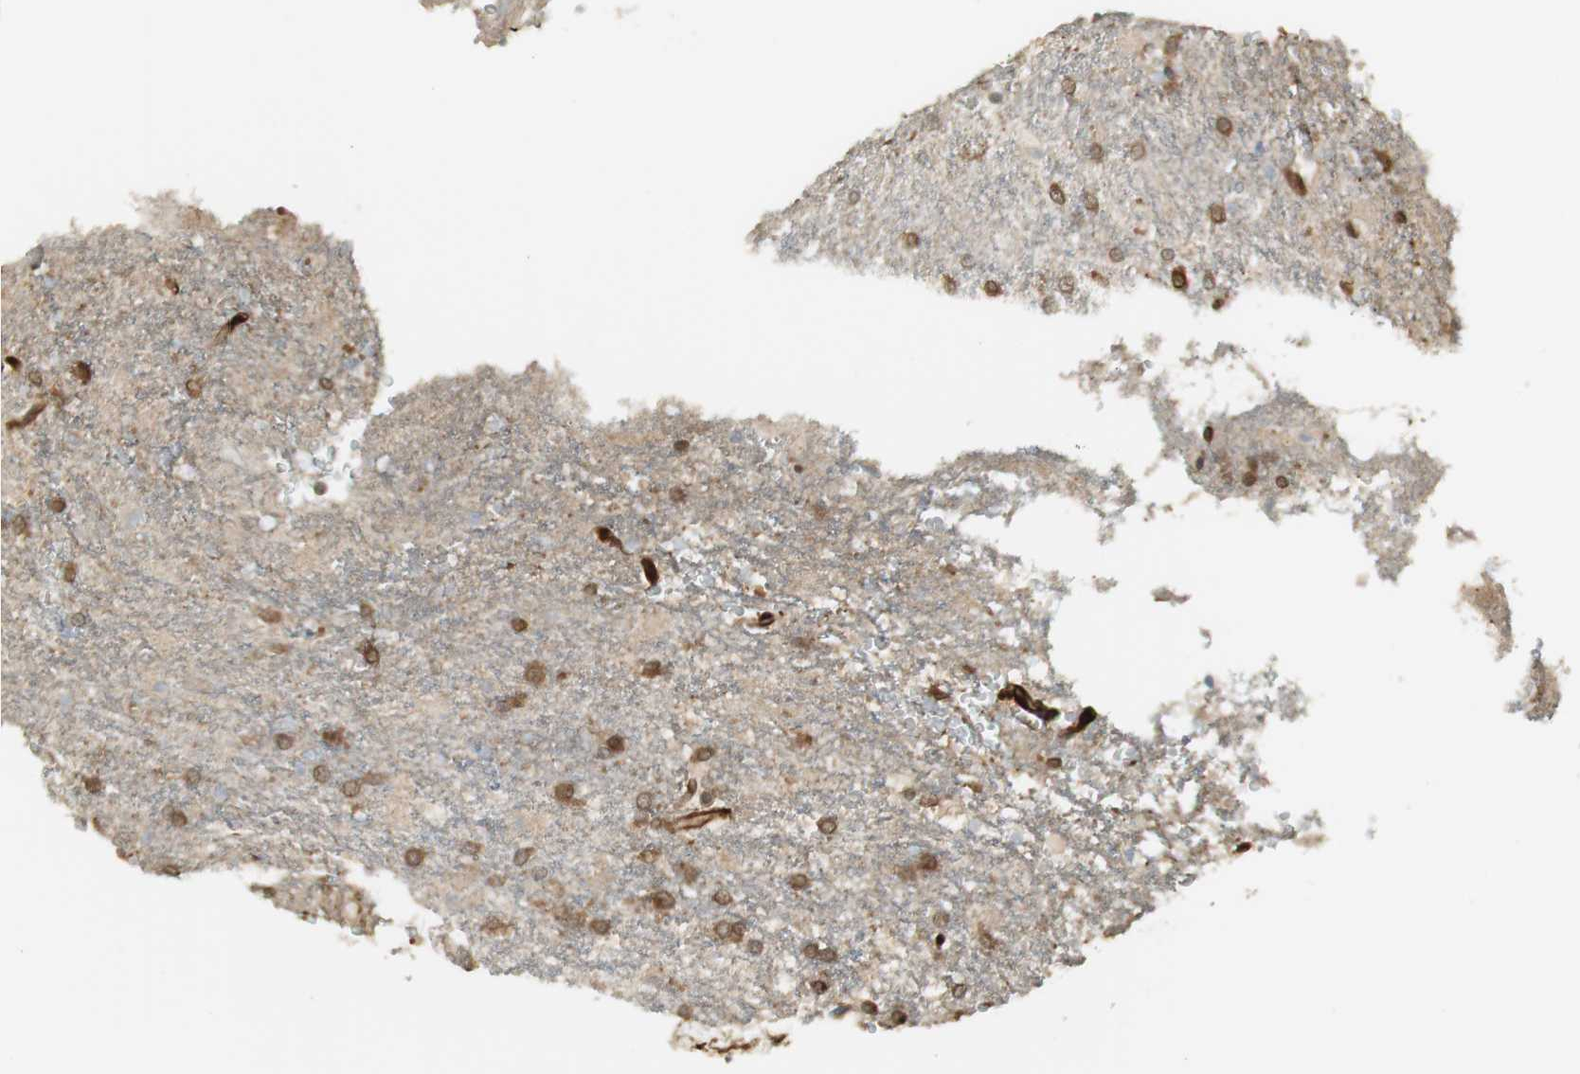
{"staining": {"intensity": "moderate", "quantity": ">75%", "location": "cytoplasmic/membranous"}, "tissue": "glioma", "cell_type": "Tumor cells", "image_type": "cancer", "snomed": [{"axis": "morphology", "description": "Glioma, malignant, High grade"}, {"axis": "topography", "description": "Brain"}], "caption": "An immunohistochemistry micrograph of tumor tissue is shown. Protein staining in brown labels moderate cytoplasmic/membranous positivity in malignant glioma (high-grade) within tumor cells. (IHC, brightfield microscopy, high magnification).", "gene": "SERPINB6", "patient": {"sex": "male", "age": 71}}